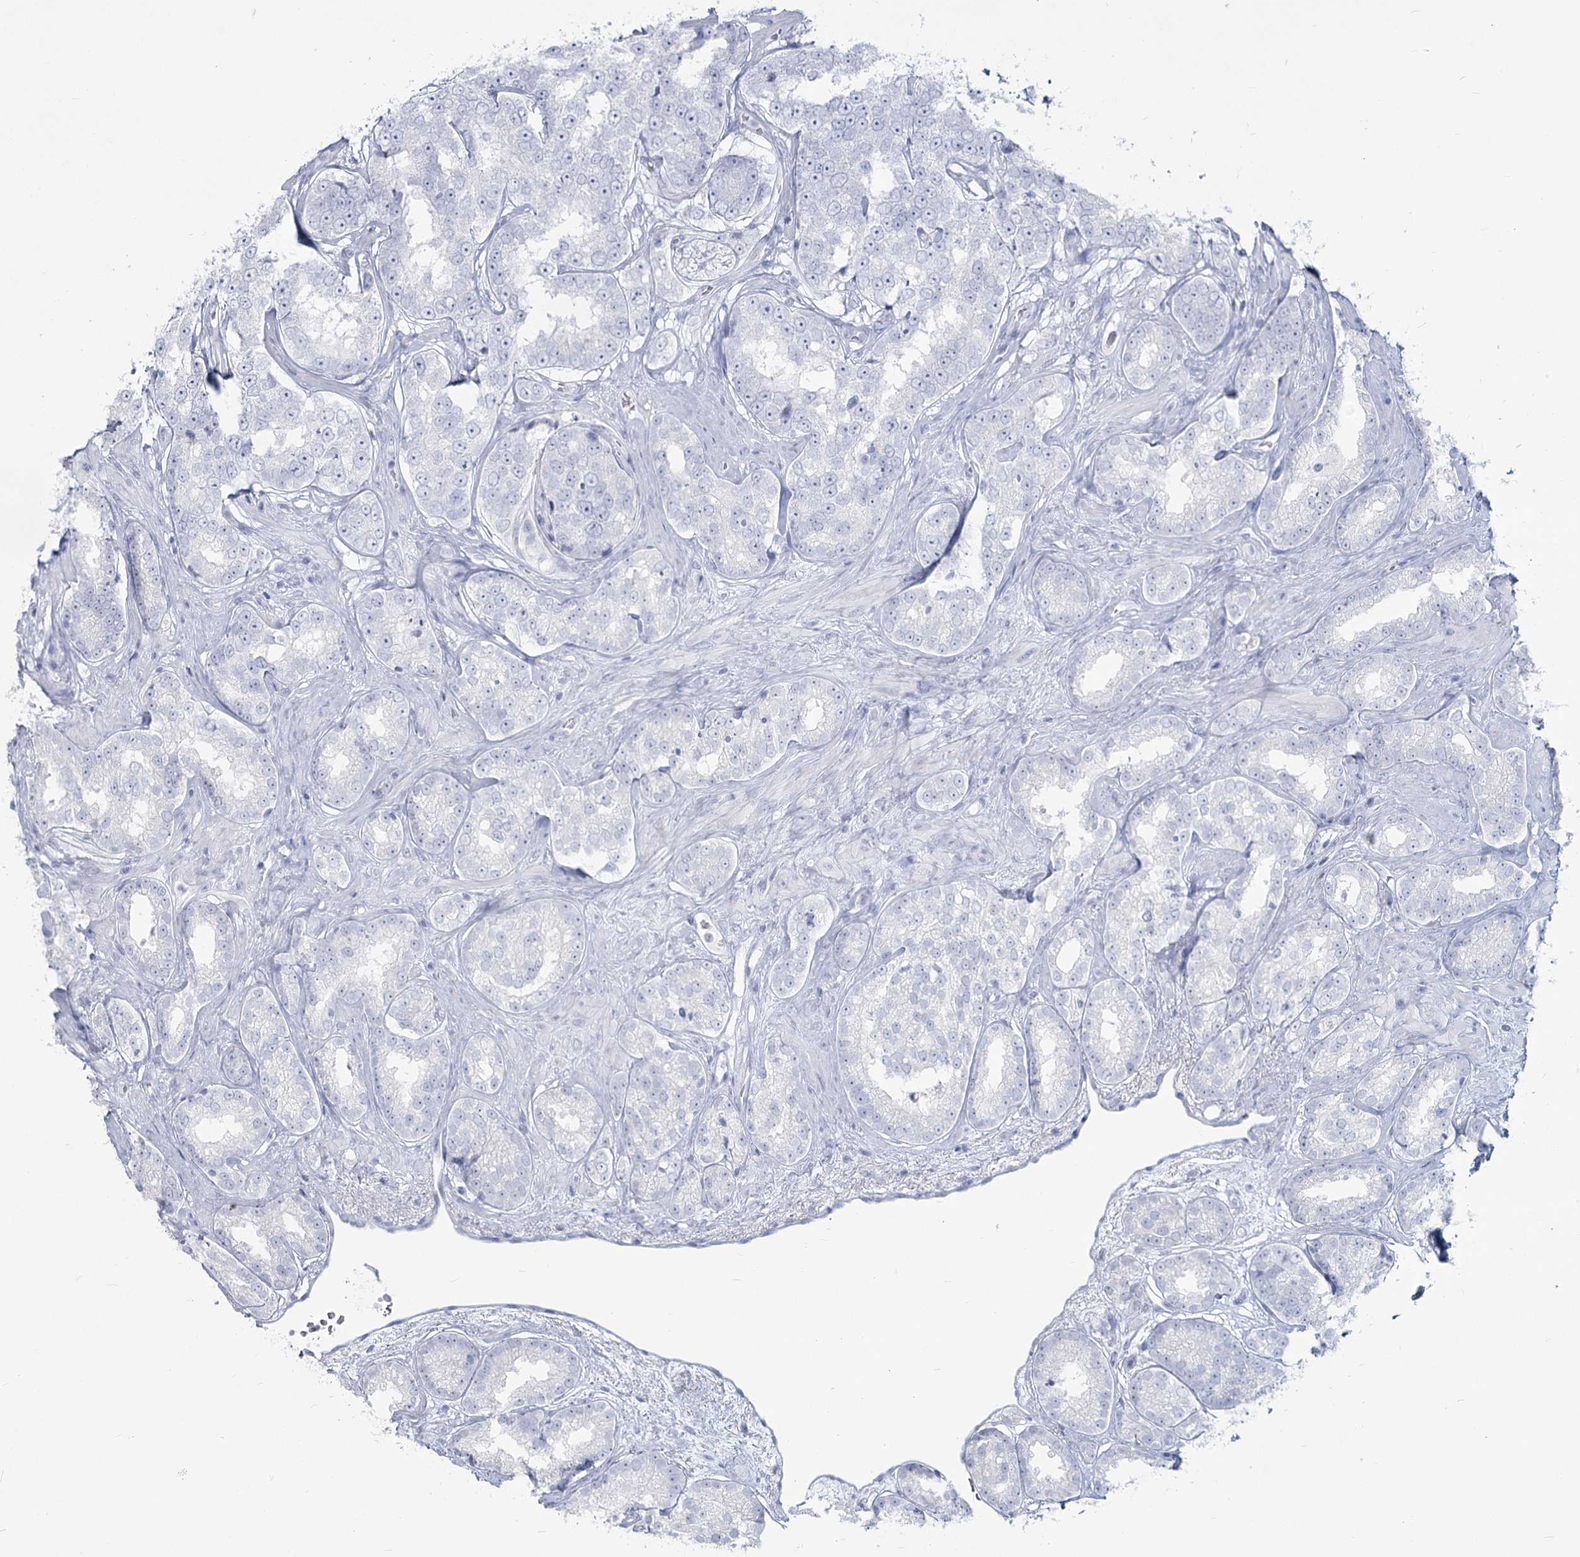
{"staining": {"intensity": "negative", "quantity": "none", "location": "none"}, "tissue": "prostate cancer", "cell_type": "Tumor cells", "image_type": "cancer", "snomed": [{"axis": "morphology", "description": "Normal tissue, NOS"}, {"axis": "morphology", "description": "Adenocarcinoma, High grade"}, {"axis": "topography", "description": "Prostate"}], "caption": "This histopathology image is of prostate high-grade adenocarcinoma stained with immunohistochemistry to label a protein in brown with the nuclei are counter-stained blue. There is no positivity in tumor cells.", "gene": "SLC6A19", "patient": {"sex": "male", "age": 83}}